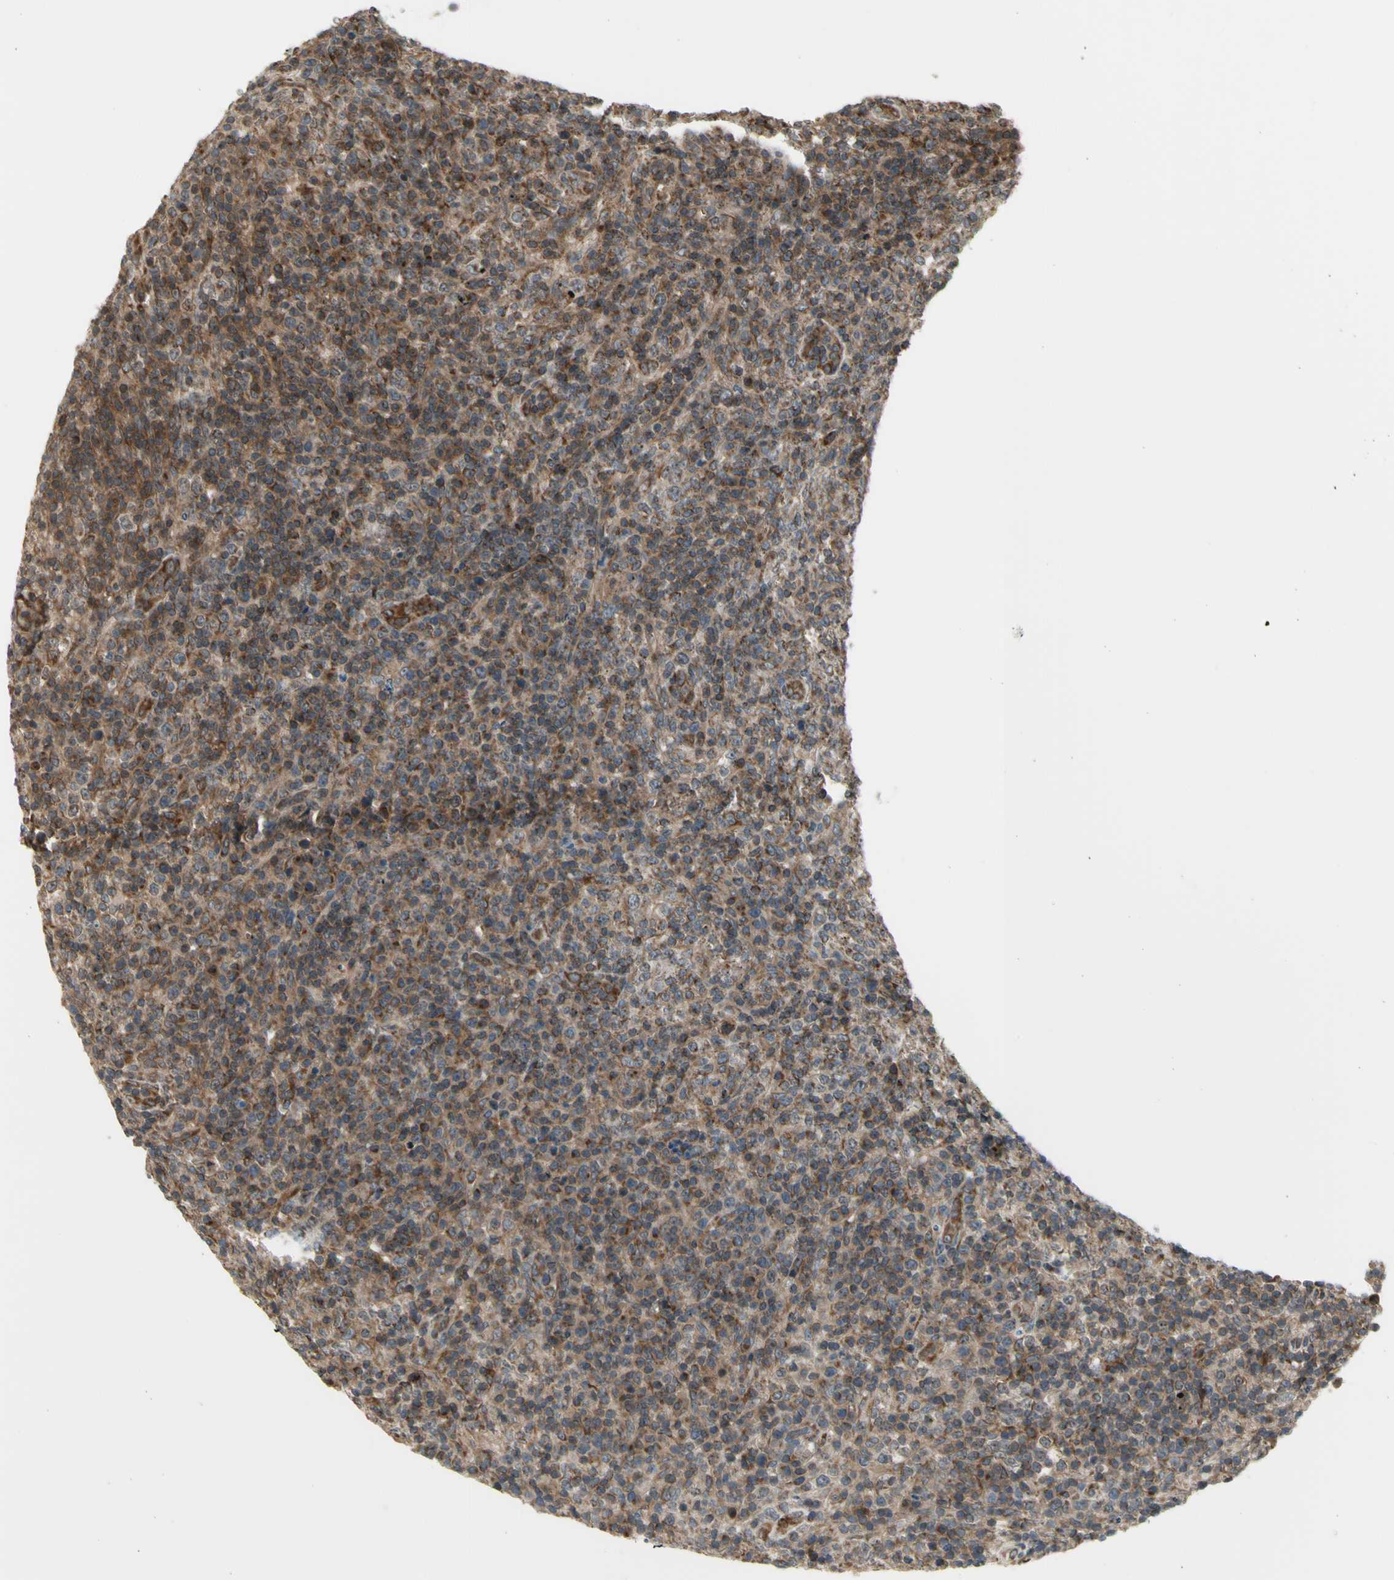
{"staining": {"intensity": "moderate", "quantity": ">75%", "location": "cytoplasmic/membranous"}, "tissue": "lymphoma", "cell_type": "Tumor cells", "image_type": "cancer", "snomed": [{"axis": "morphology", "description": "Malignant lymphoma, non-Hodgkin's type, High grade"}, {"axis": "topography", "description": "Lymph node"}], "caption": "Immunohistochemical staining of human malignant lymphoma, non-Hodgkin's type (high-grade) shows moderate cytoplasmic/membranous protein expression in about >75% of tumor cells.", "gene": "SLC39A9", "patient": {"sex": "female", "age": 76}}